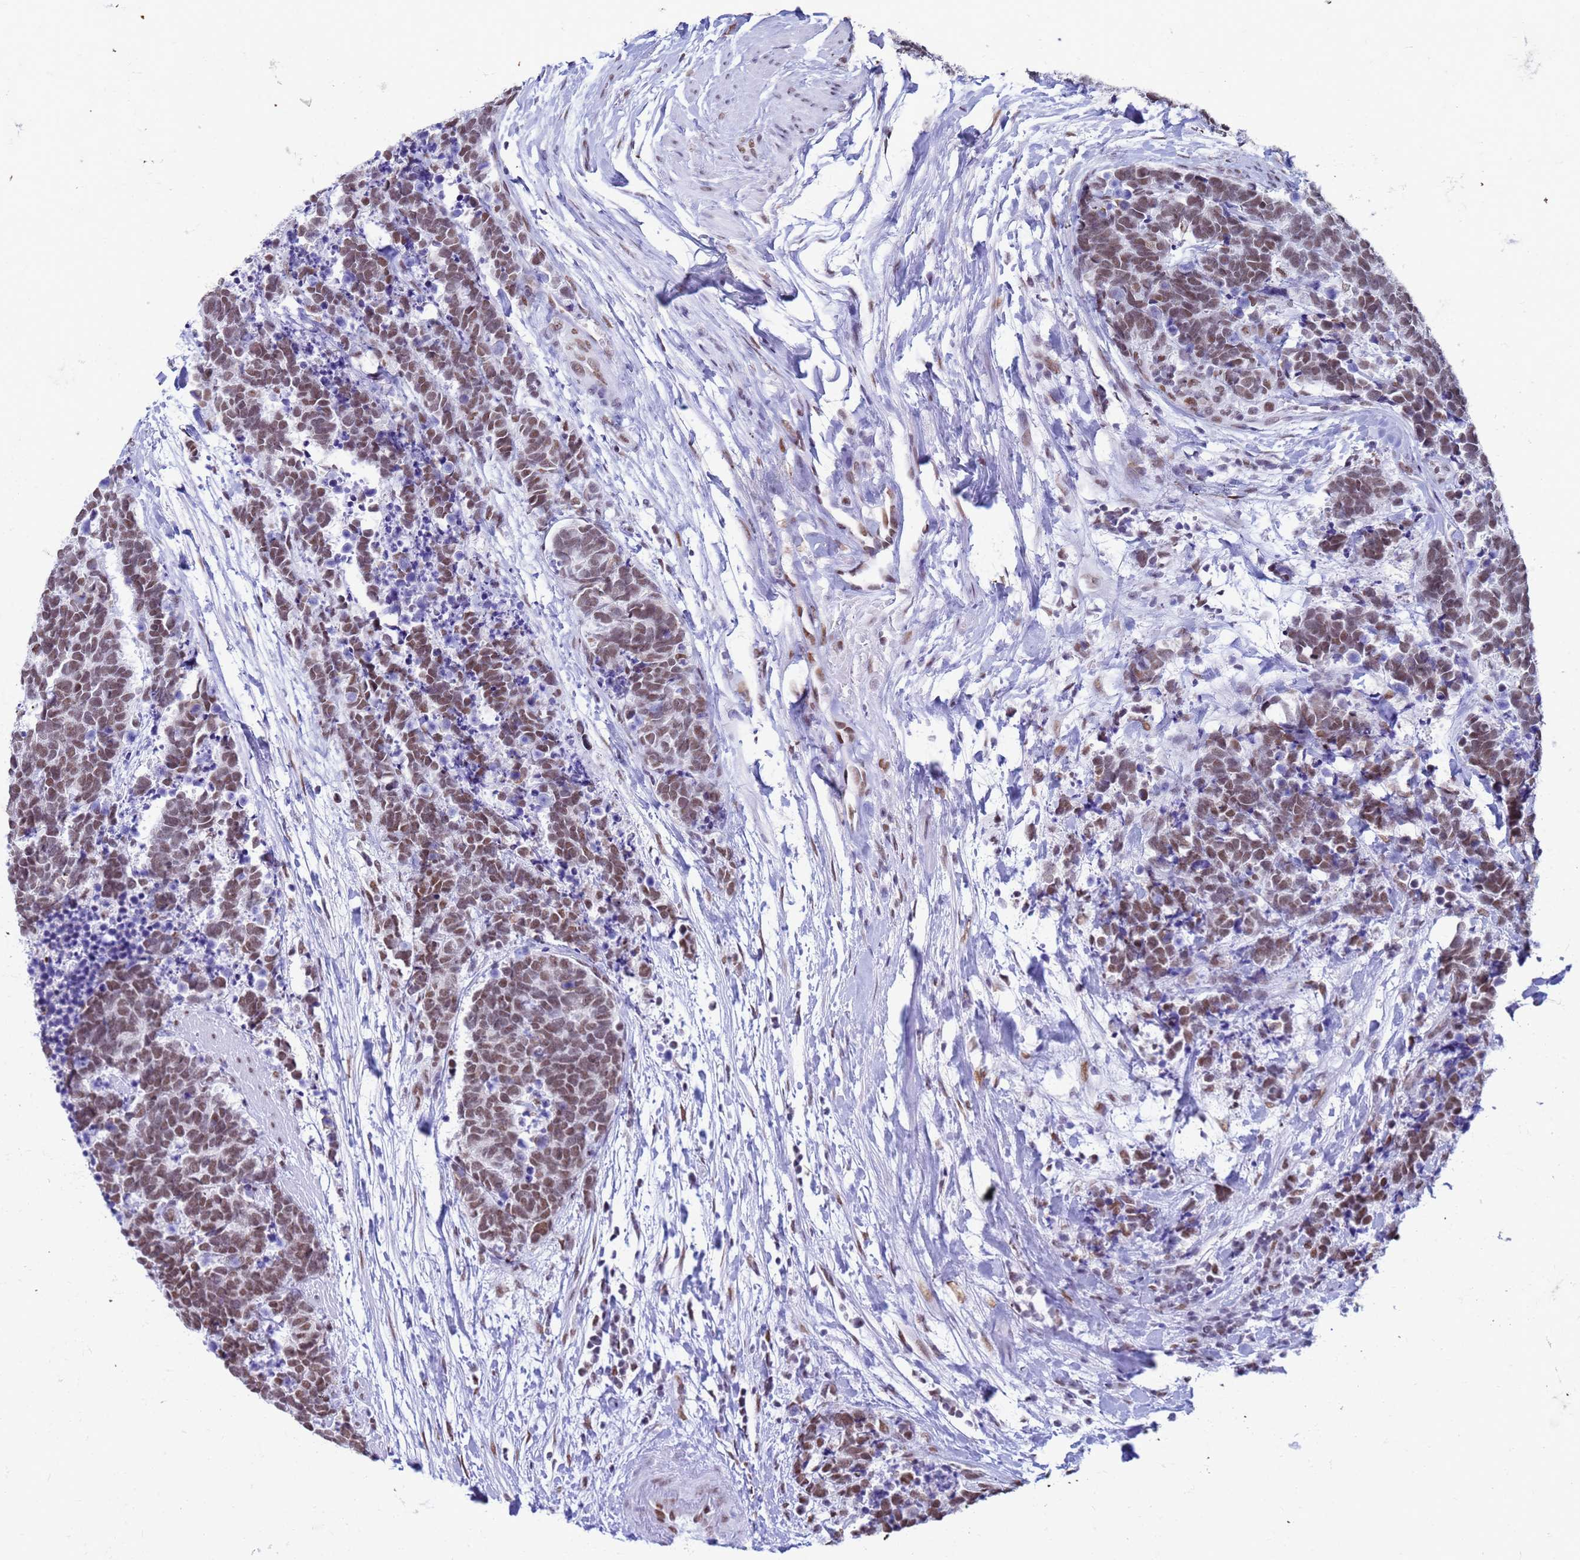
{"staining": {"intensity": "moderate", "quantity": ">75%", "location": "nuclear"}, "tissue": "carcinoid", "cell_type": "Tumor cells", "image_type": "cancer", "snomed": [{"axis": "morphology", "description": "Carcinoma, NOS"}, {"axis": "morphology", "description": "Carcinoid, malignant, NOS"}, {"axis": "topography", "description": "Prostate"}], "caption": "Tumor cells exhibit medium levels of moderate nuclear staining in about >75% of cells in human carcinoid. The staining was performed using DAB to visualize the protein expression in brown, while the nuclei were stained in blue with hematoxylin (Magnification: 20x).", "gene": "FAM170B", "patient": {"sex": "male", "age": 57}}